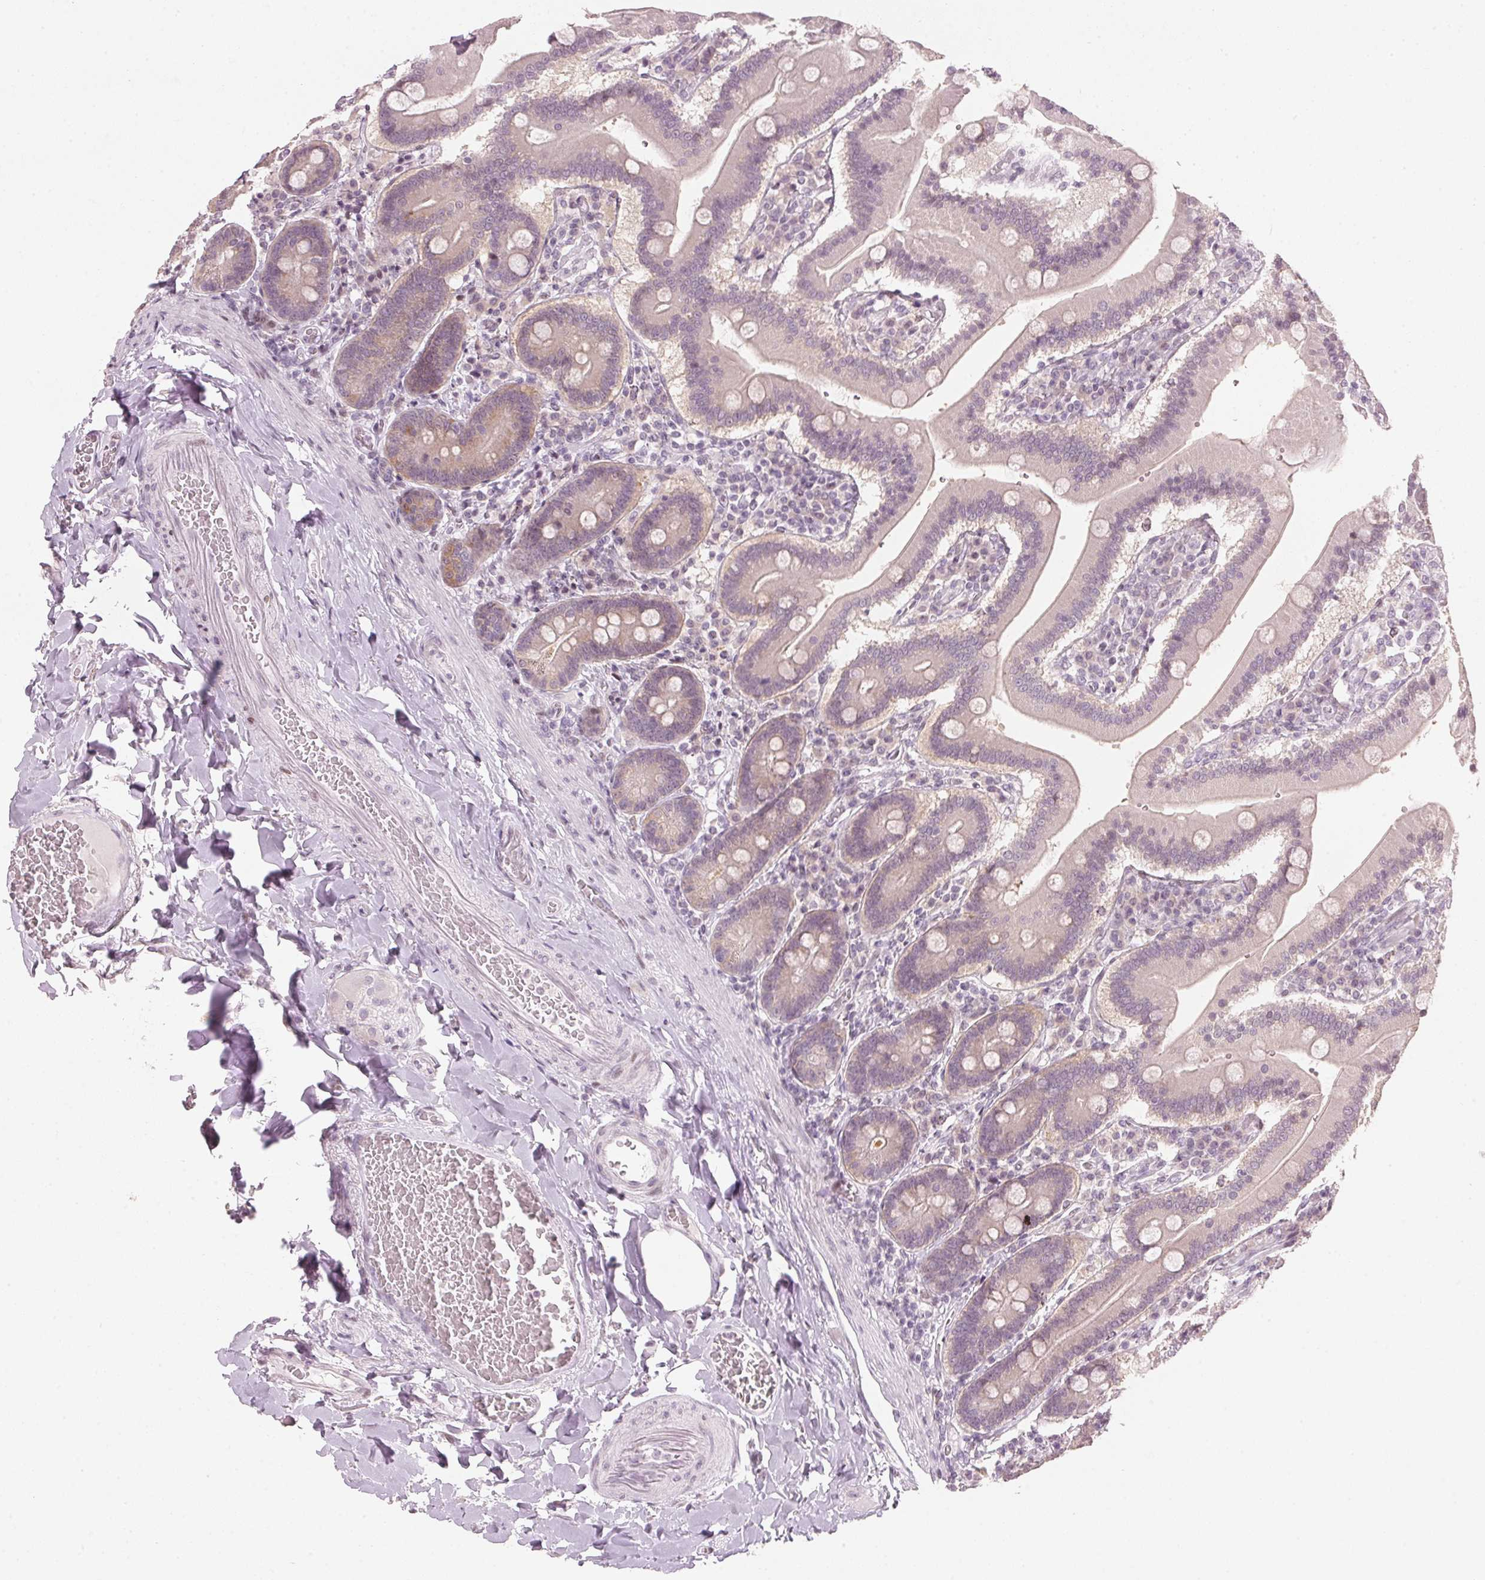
{"staining": {"intensity": "weak", "quantity": "25%-75%", "location": "cytoplasmic/membranous"}, "tissue": "duodenum", "cell_type": "Glandular cells", "image_type": "normal", "snomed": [{"axis": "morphology", "description": "Normal tissue, NOS"}, {"axis": "topography", "description": "Duodenum"}], "caption": "Immunohistochemical staining of unremarkable human duodenum demonstrates weak cytoplasmic/membranous protein positivity in about 25%-75% of glandular cells. (DAB (3,3'-diaminobenzidine) IHC, brown staining for protein, blue staining for nuclei).", "gene": "SFRP4", "patient": {"sex": "female", "age": 62}}